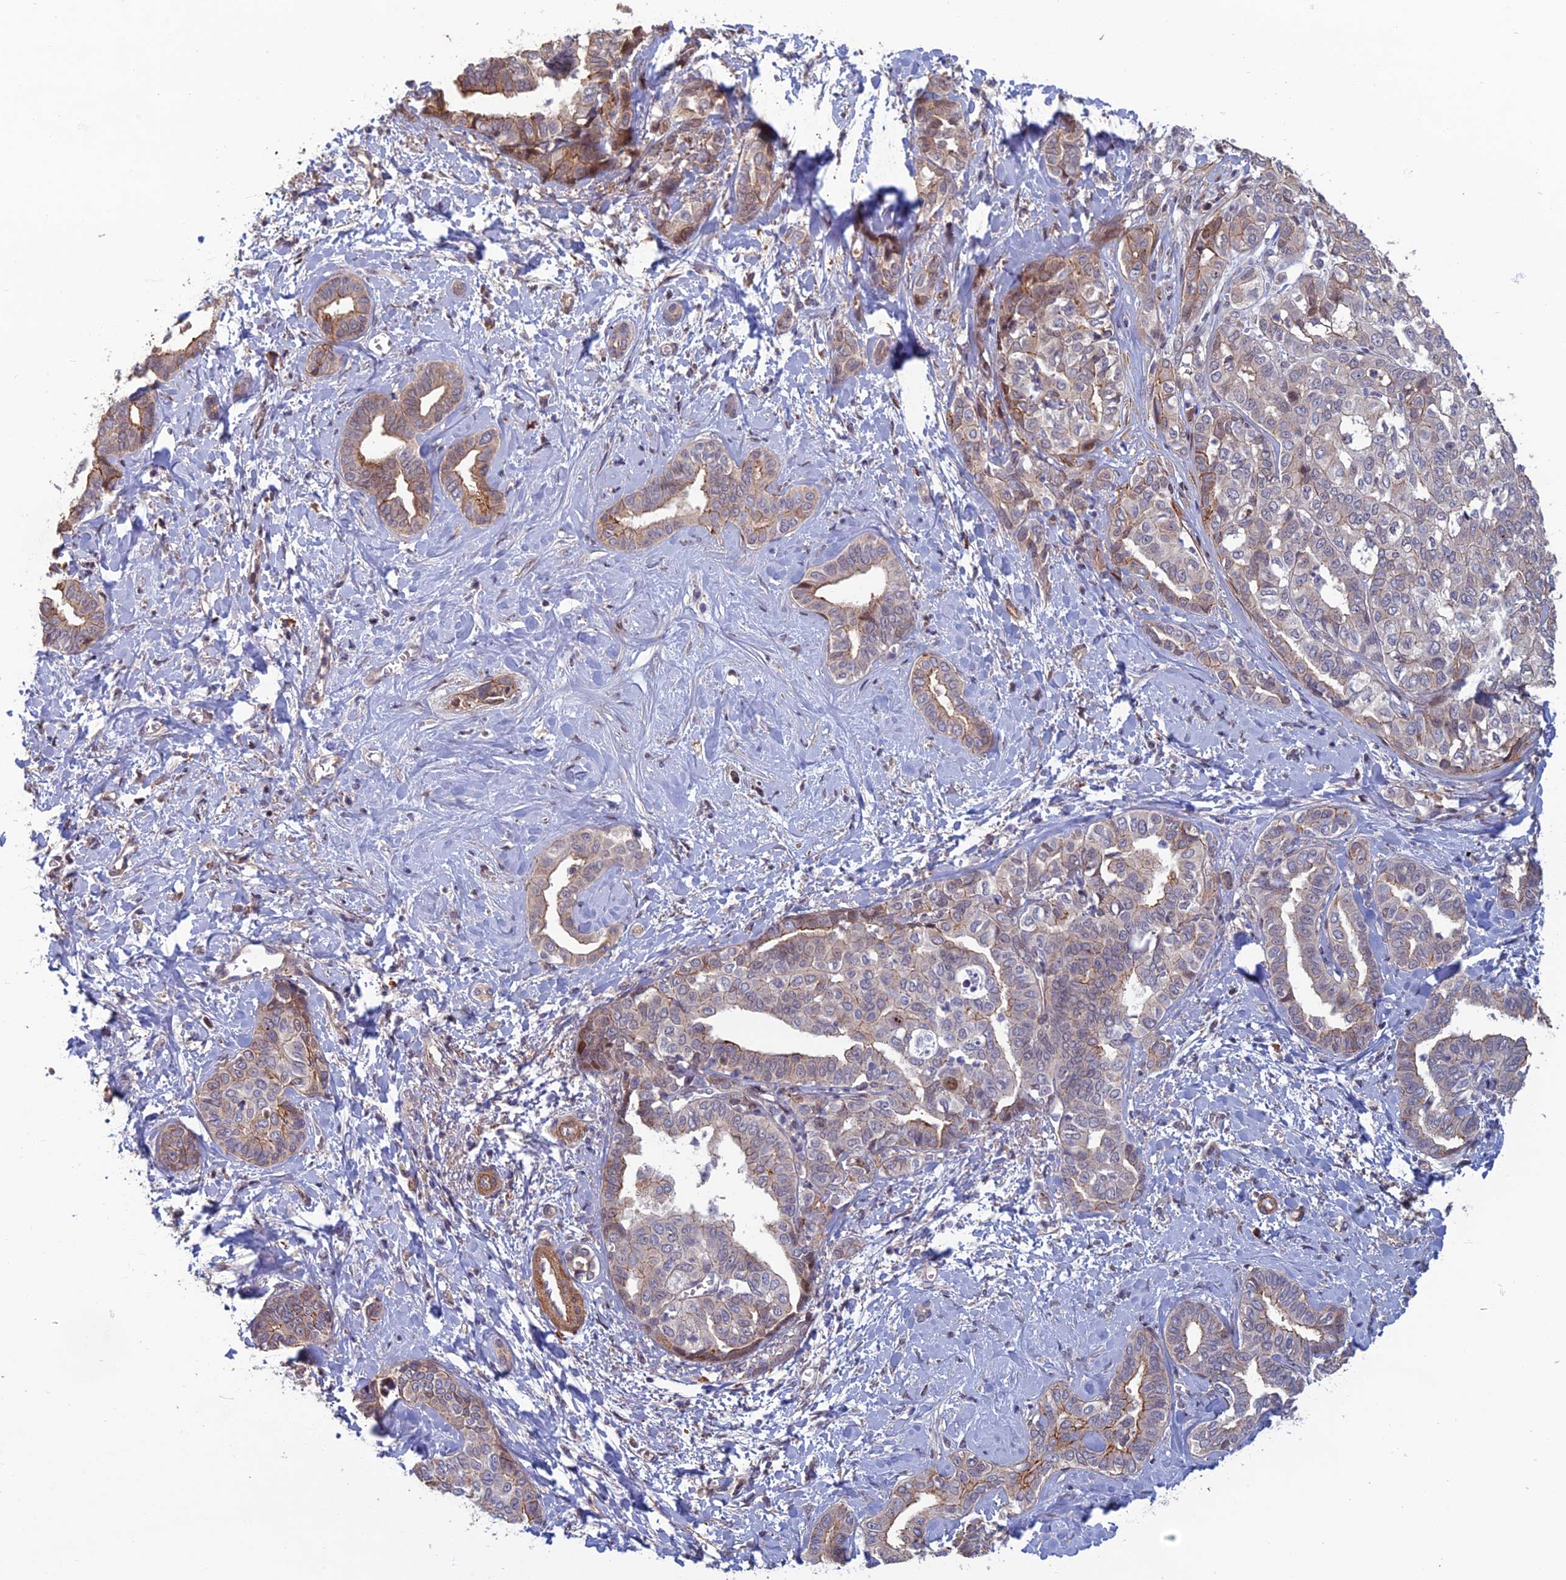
{"staining": {"intensity": "weak", "quantity": "25%-75%", "location": "cytoplasmic/membranous"}, "tissue": "liver cancer", "cell_type": "Tumor cells", "image_type": "cancer", "snomed": [{"axis": "morphology", "description": "Cholangiocarcinoma"}, {"axis": "topography", "description": "Liver"}], "caption": "The micrograph shows immunohistochemical staining of liver cancer (cholangiocarcinoma). There is weak cytoplasmic/membranous staining is present in about 25%-75% of tumor cells. (DAB (3,3'-diaminobenzidine) = brown stain, brightfield microscopy at high magnification).", "gene": "CCDC183", "patient": {"sex": "female", "age": 77}}